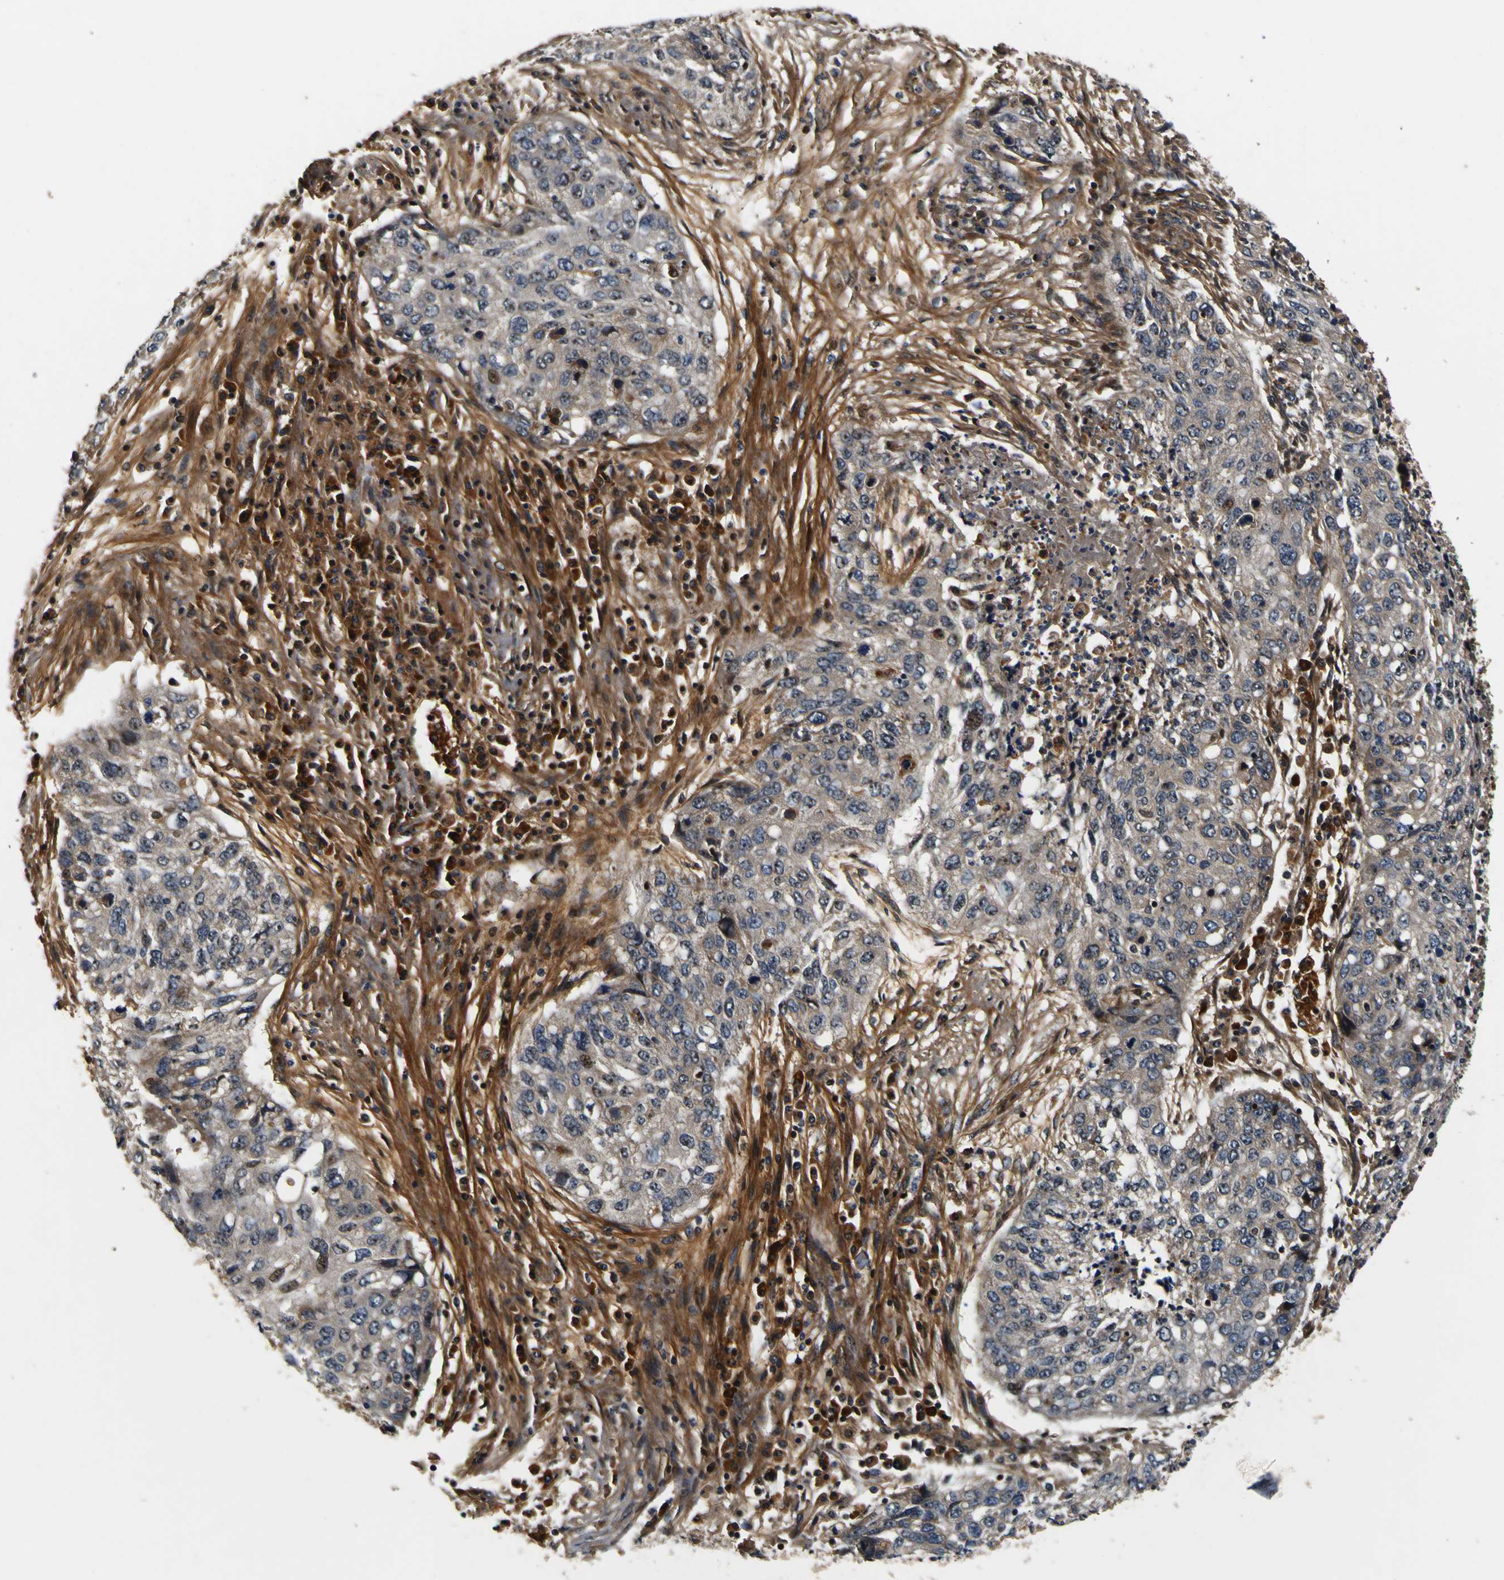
{"staining": {"intensity": "moderate", "quantity": "<25%", "location": "nuclear"}, "tissue": "lung cancer", "cell_type": "Tumor cells", "image_type": "cancer", "snomed": [{"axis": "morphology", "description": "Squamous cell carcinoma, NOS"}, {"axis": "topography", "description": "Lung"}], "caption": "An IHC photomicrograph of tumor tissue is shown. Protein staining in brown highlights moderate nuclear positivity in lung cancer within tumor cells.", "gene": "LRP4", "patient": {"sex": "female", "age": 63}}